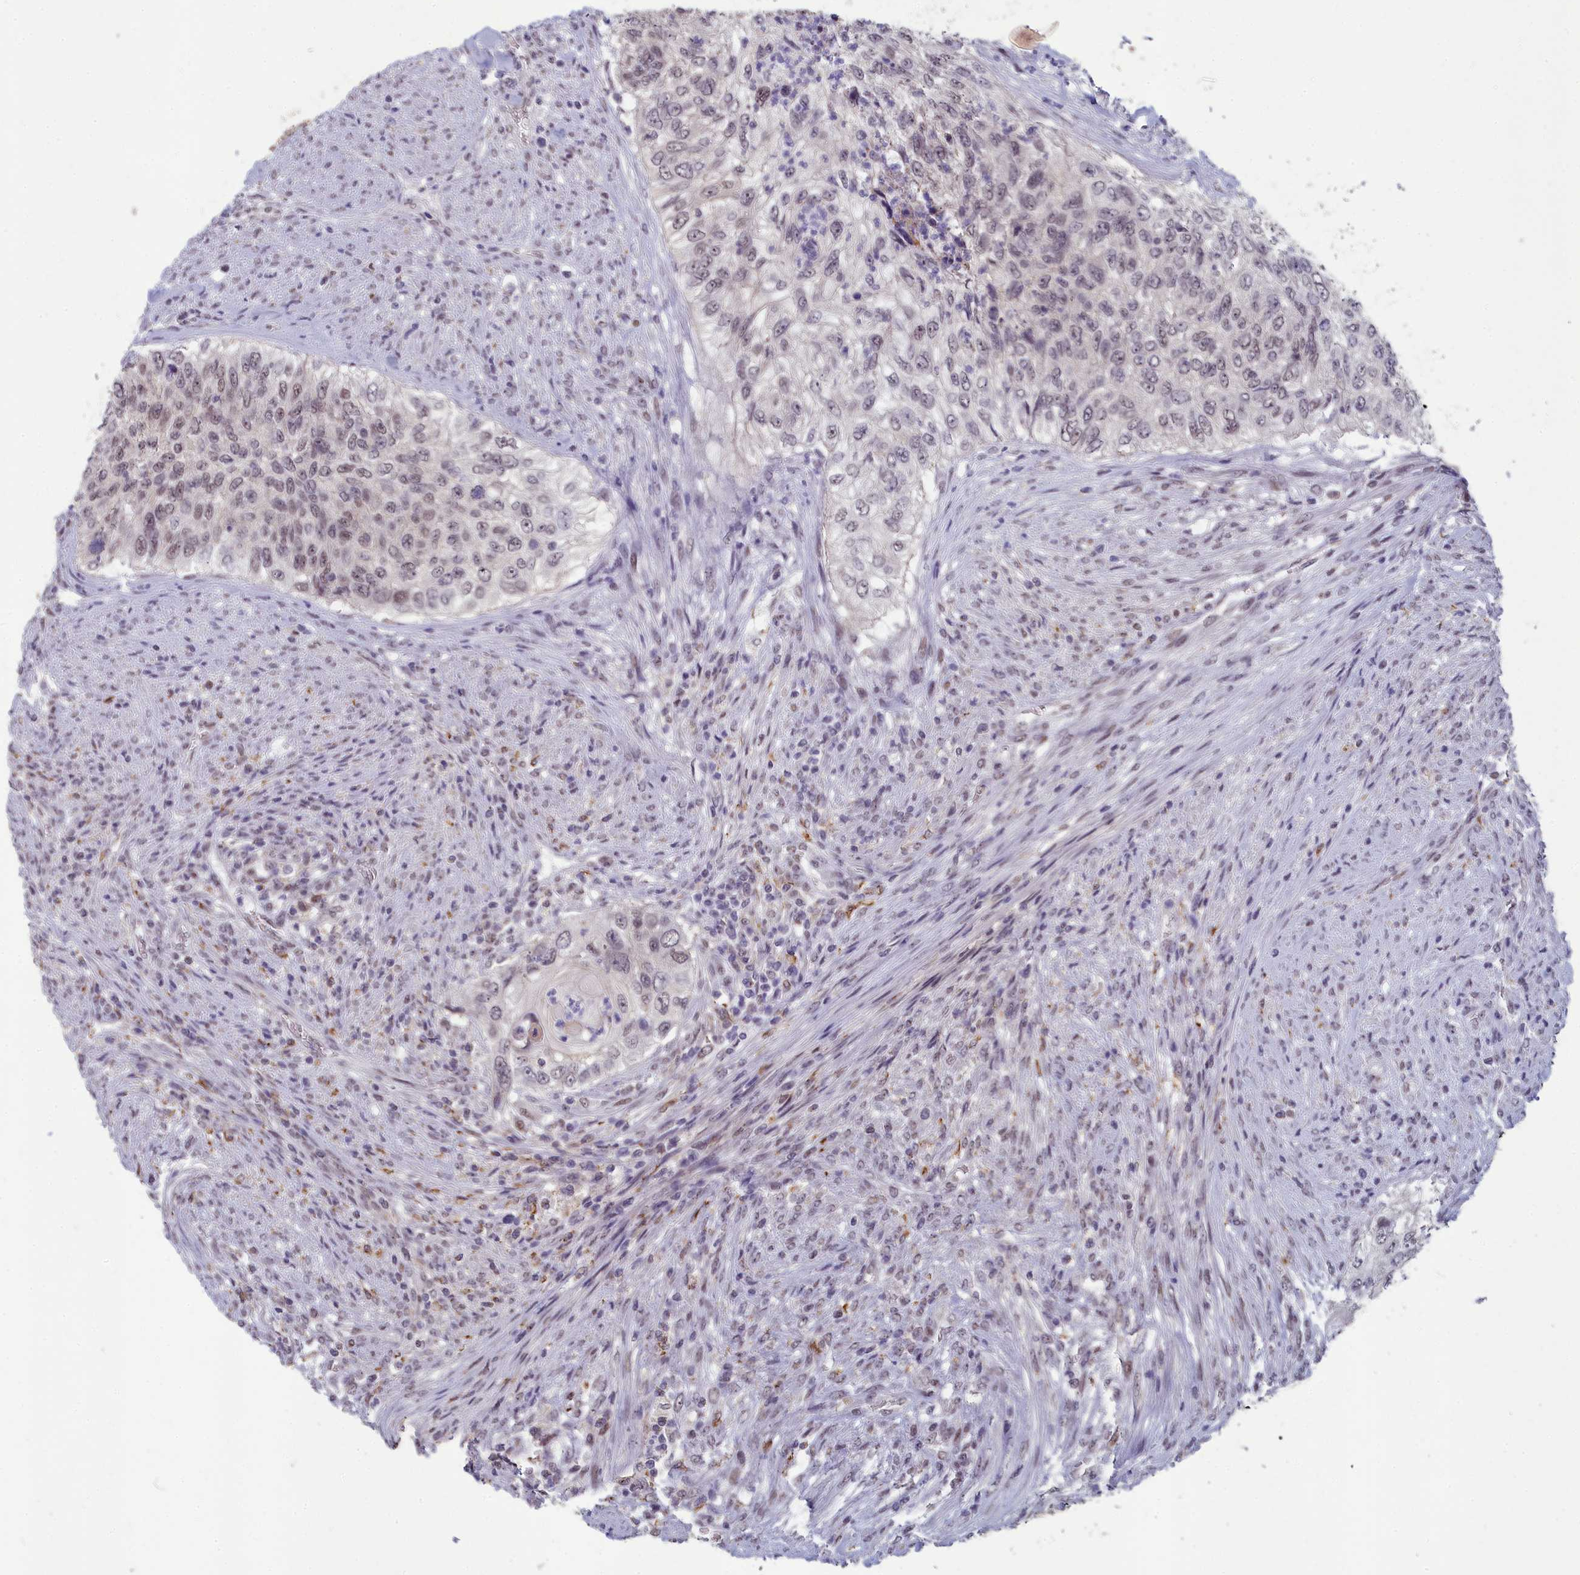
{"staining": {"intensity": "weak", "quantity": ">75%", "location": "nuclear"}, "tissue": "urothelial cancer", "cell_type": "Tumor cells", "image_type": "cancer", "snomed": [{"axis": "morphology", "description": "Urothelial carcinoma, High grade"}, {"axis": "topography", "description": "Urinary bladder"}], "caption": "Protein staining by immunohistochemistry (IHC) shows weak nuclear staining in about >75% of tumor cells in urothelial carcinoma (high-grade).", "gene": "MT-CO3", "patient": {"sex": "female", "age": 60}}